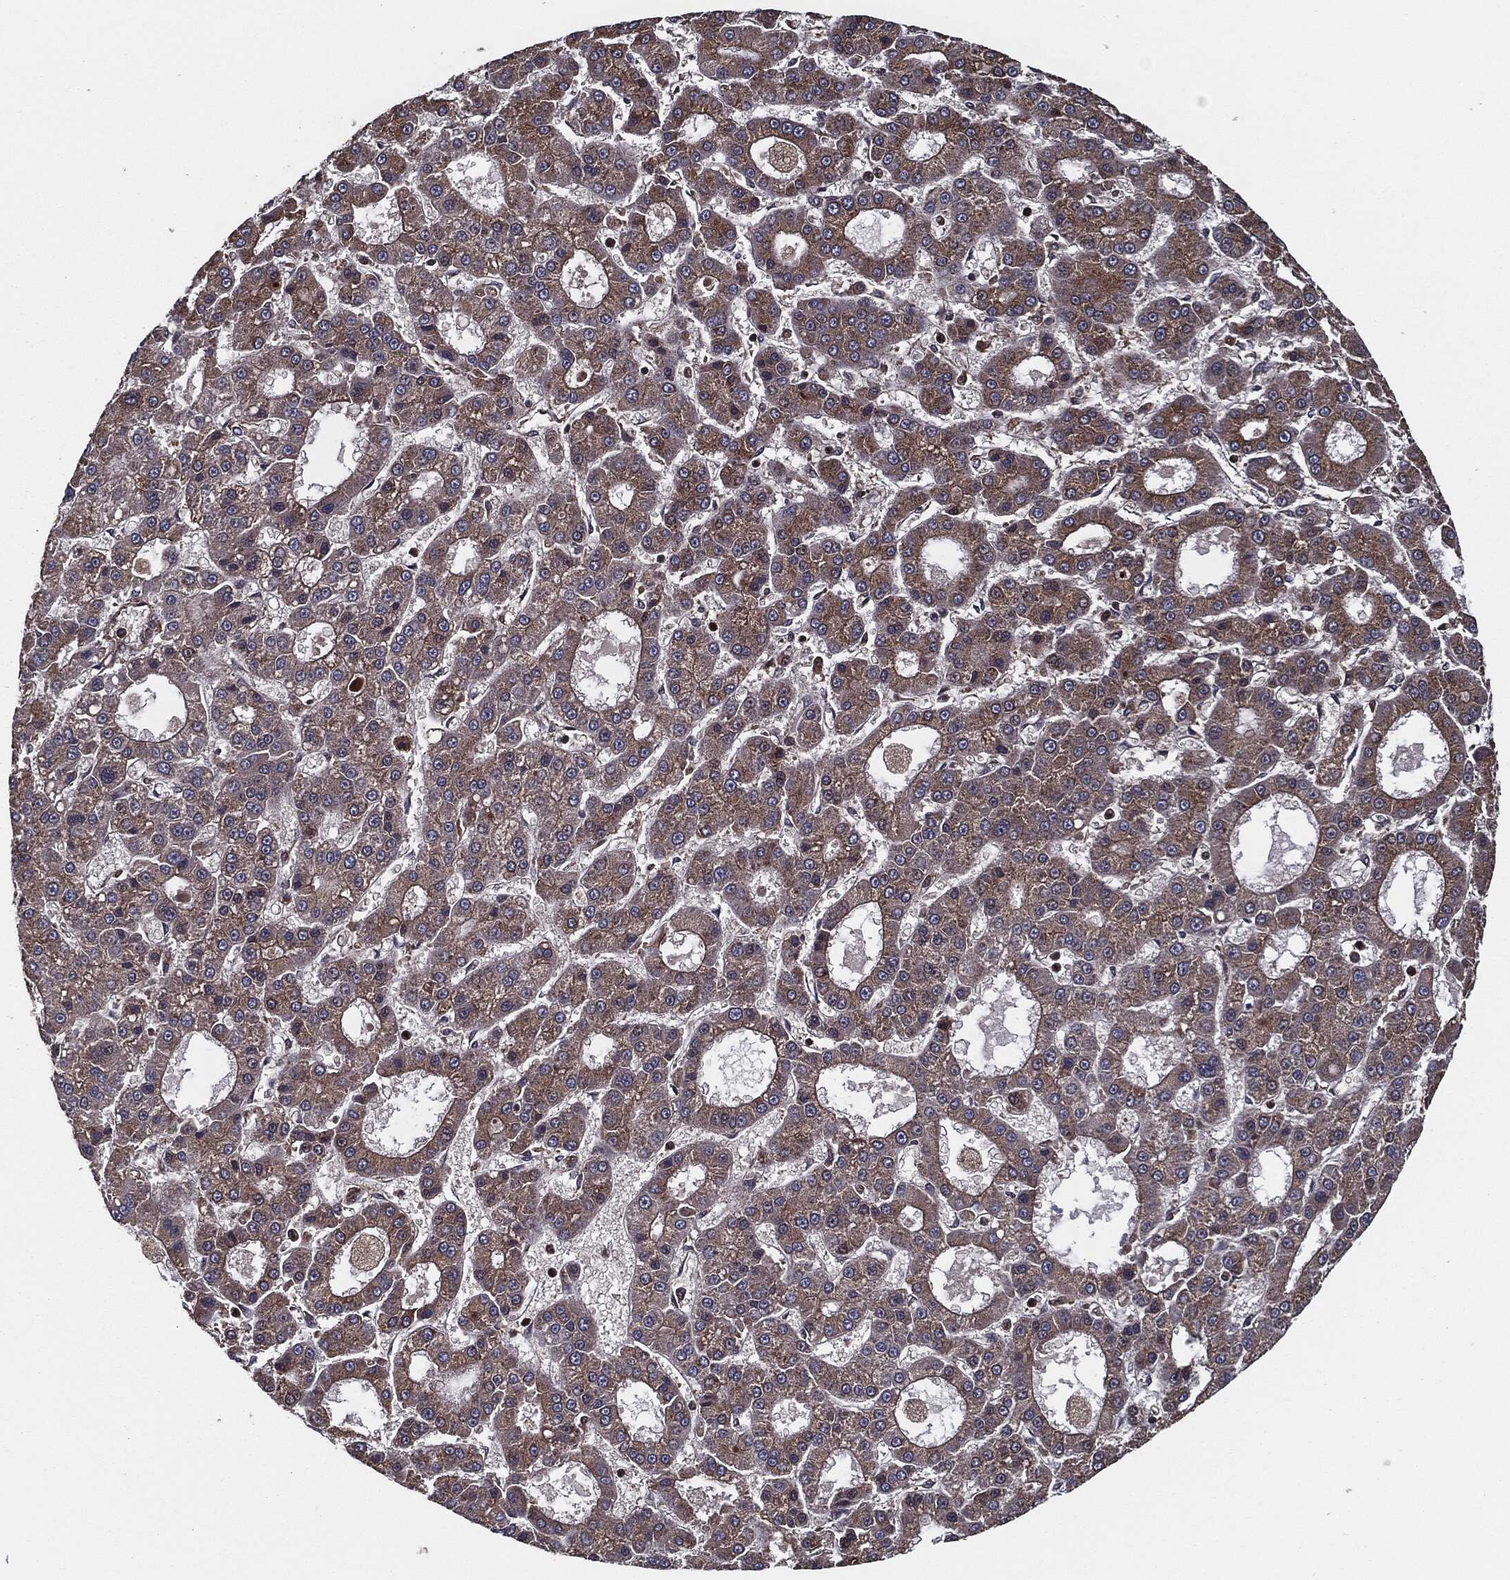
{"staining": {"intensity": "weak", "quantity": "25%-75%", "location": "cytoplasmic/membranous"}, "tissue": "liver cancer", "cell_type": "Tumor cells", "image_type": "cancer", "snomed": [{"axis": "morphology", "description": "Carcinoma, Hepatocellular, NOS"}, {"axis": "topography", "description": "Liver"}], "caption": "About 25%-75% of tumor cells in liver cancer show weak cytoplasmic/membranous protein positivity as visualized by brown immunohistochemical staining.", "gene": "RAP1GDS1", "patient": {"sex": "male", "age": 70}}